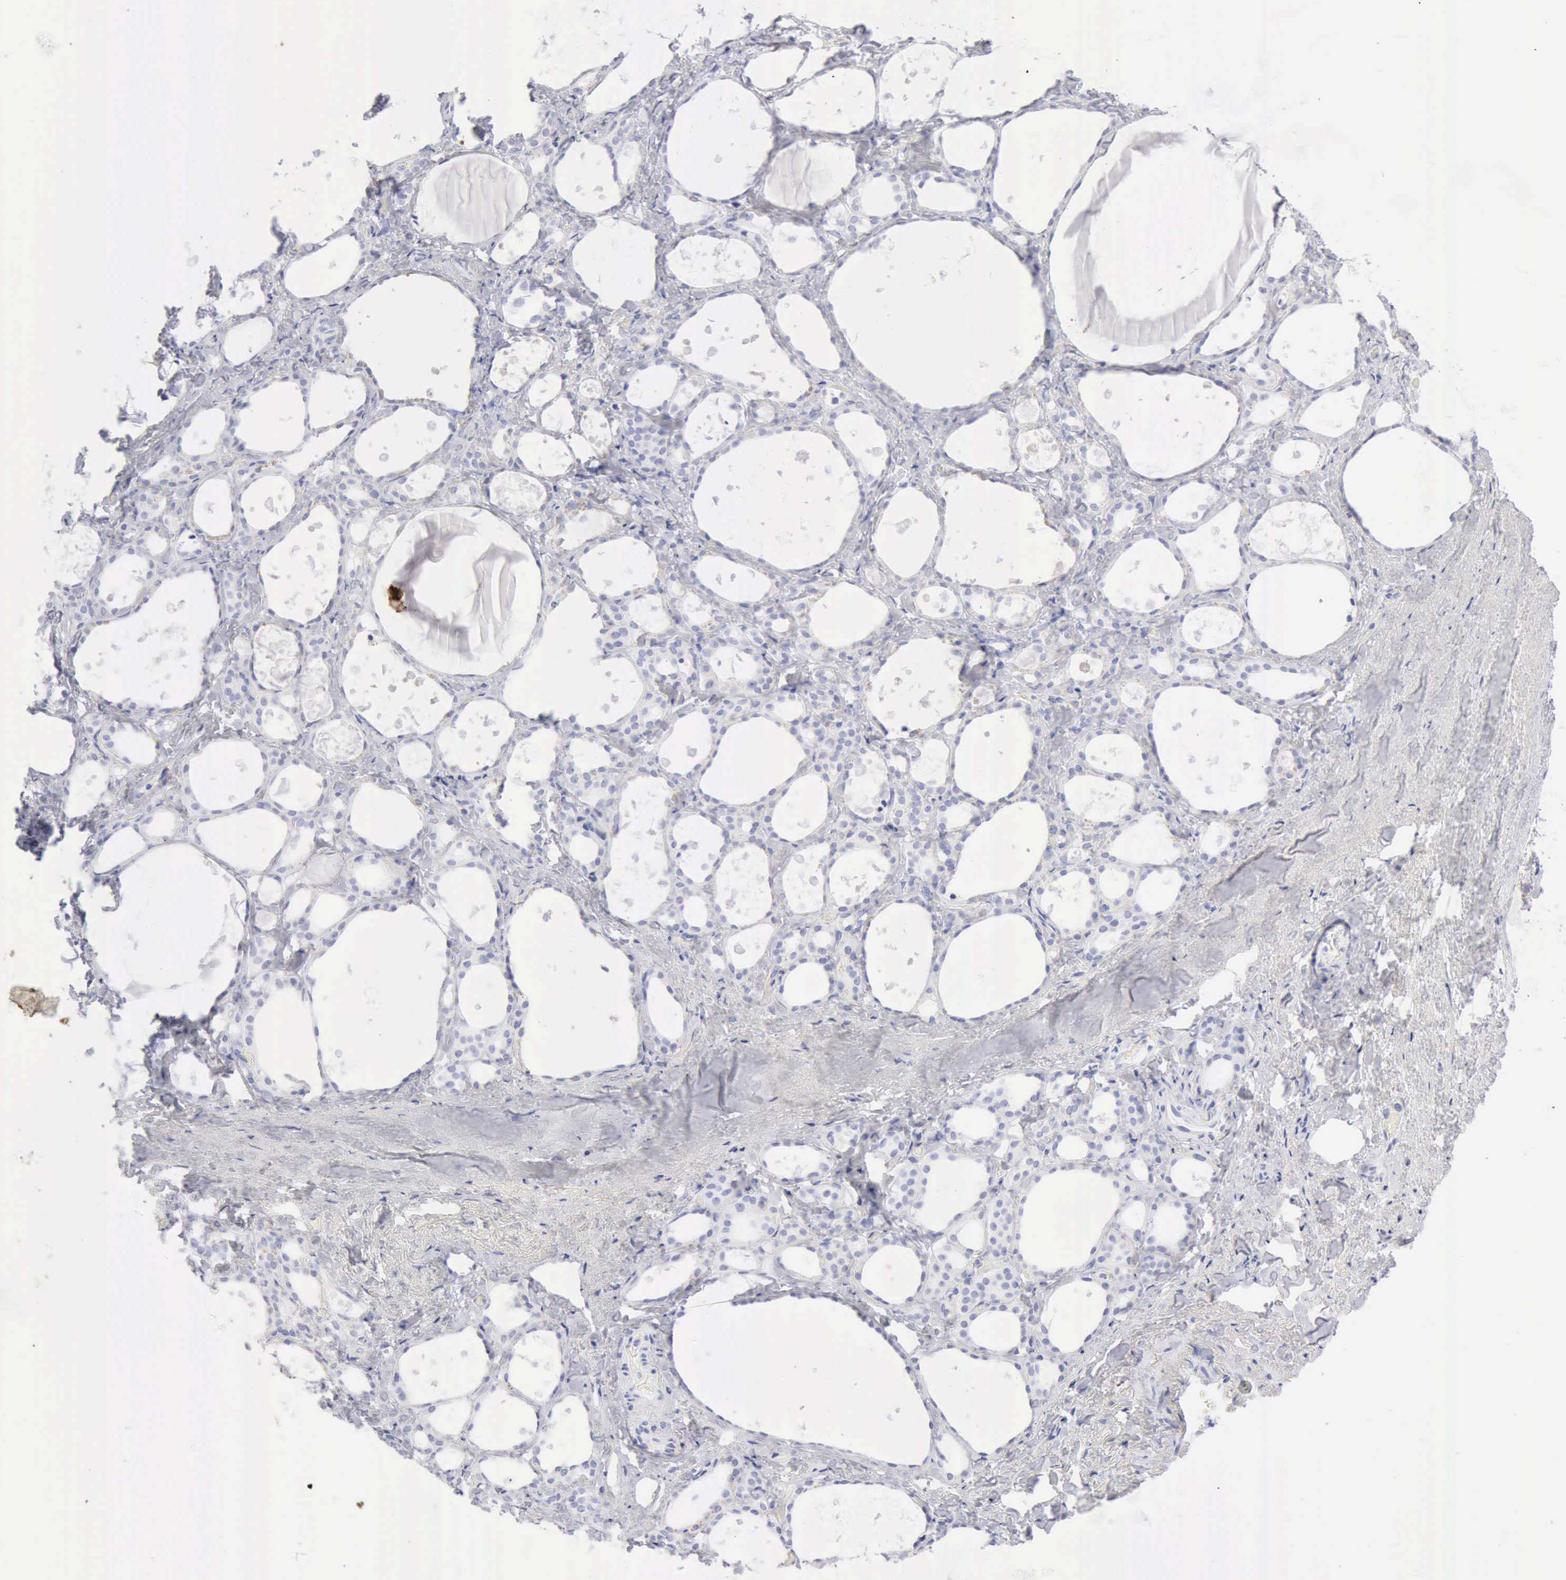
{"staining": {"intensity": "negative", "quantity": "none", "location": "none"}, "tissue": "thyroid gland", "cell_type": "Glandular cells", "image_type": "normal", "snomed": [{"axis": "morphology", "description": "Normal tissue, NOS"}, {"axis": "topography", "description": "Thyroid gland"}], "caption": "Immunohistochemistry (IHC) of benign human thyroid gland demonstrates no staining in glandular cells.", "gene": "KRT10", "patient": {"sex": "female", "age": 75}}